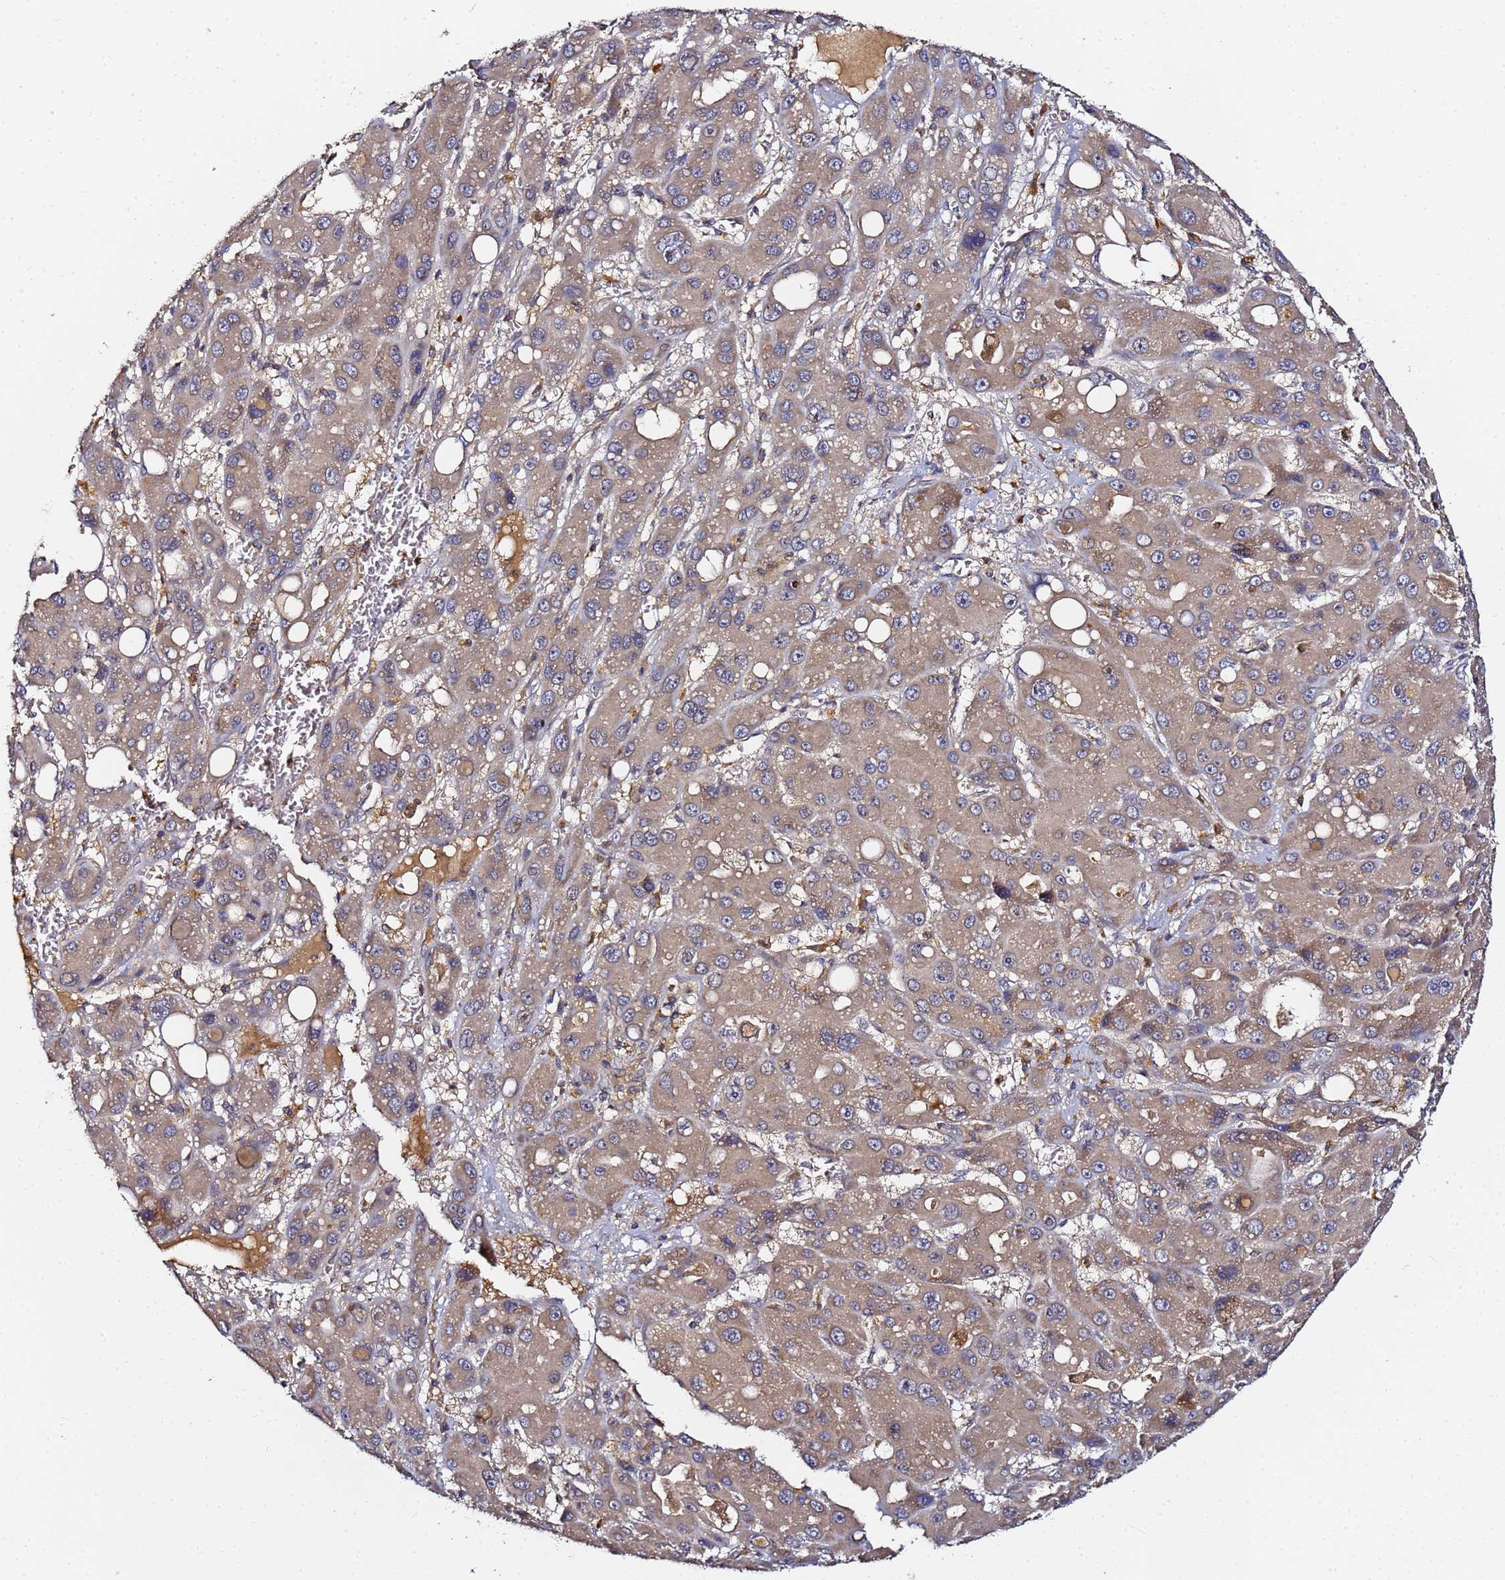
{"staining": {"intensity": "weak", "quantity": "<25%", "location": "cytoplasmic/membranous"}, "tissue": "liver cancer", "cell_type": "Tumor cells", "image_type": "cancer", "snomed": [{"axis": "morphology", "description": "Carcinoma, Hepatocellular, NOS"}, {"axis": "topography", "description": "Liver"}], "caption": "This micrograph is of liver cancer (hepatocellular carcinoma) stained with immunohistochemistry to label a protein in brown with the nuclei are counter-stained blue. There is no expression in tumor cells.", "gene": "LRRC69", "patient": {"sex": "male", "age": 55}}